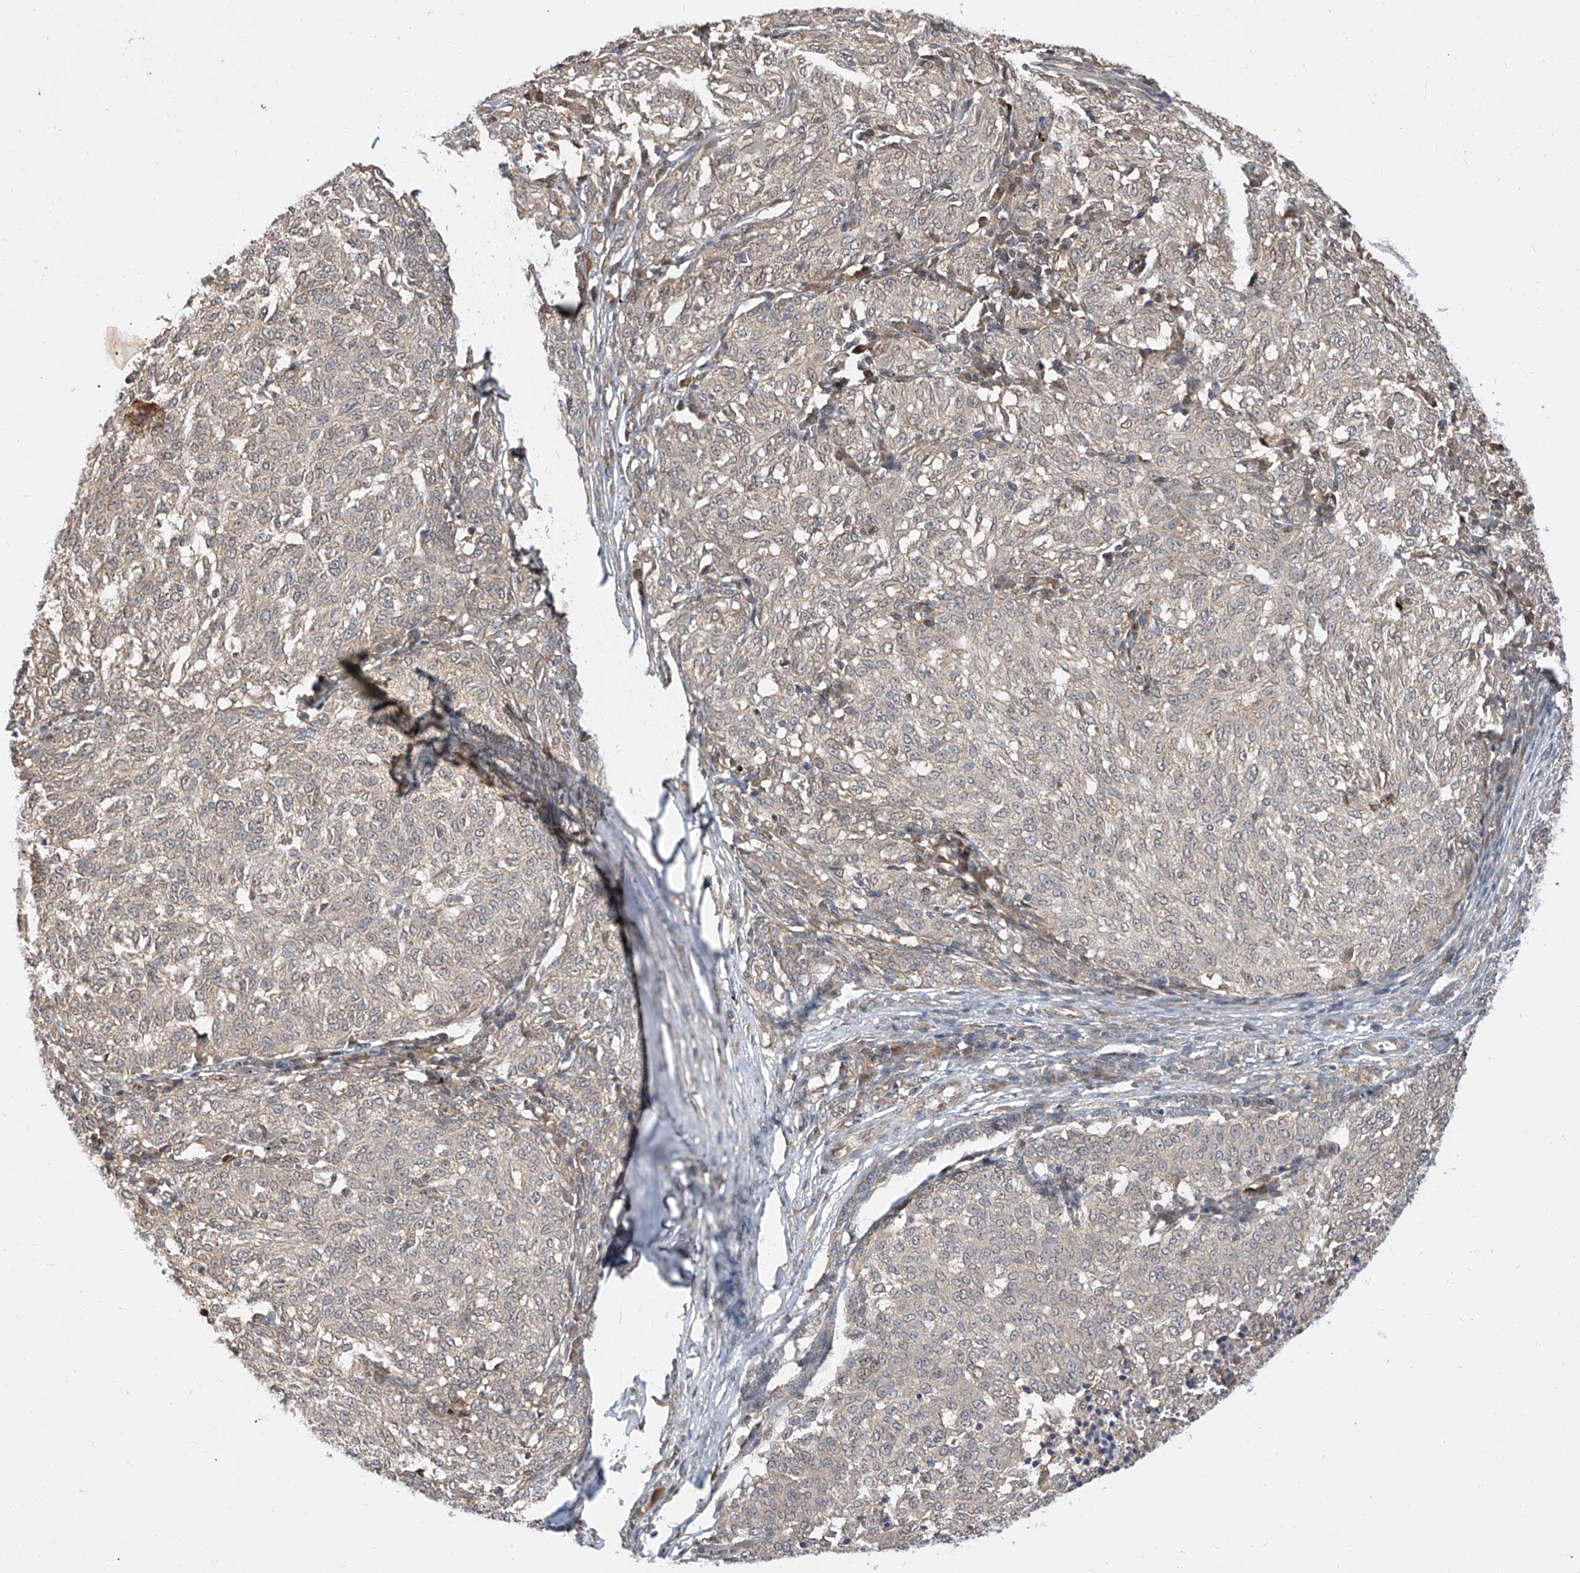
{"staining": {"intensity": "negative", "quantity": "none", "location": "none"}, "tissue": "melanoma", "cell_type": "Tumor cells", "image_type": "cancer", "snomed": [{"axis": "morphology", "description": "Malignant melanoma, NOS"}, {"axis": "topography", "description": "Skin"}], "caption": "This image is of malignant melanoma stained with IHC to label a protein in brown with the nuclei are counter-stained blue. There is no expression in tumor cells. Brightfield microscopy of immunohistochemistry (IHC) stained with DAB (brown) and hematoxylin (blue), captured at high magnification.", "gene": "DIRAS3", "patient": {"sex": "female", "age": 72}}